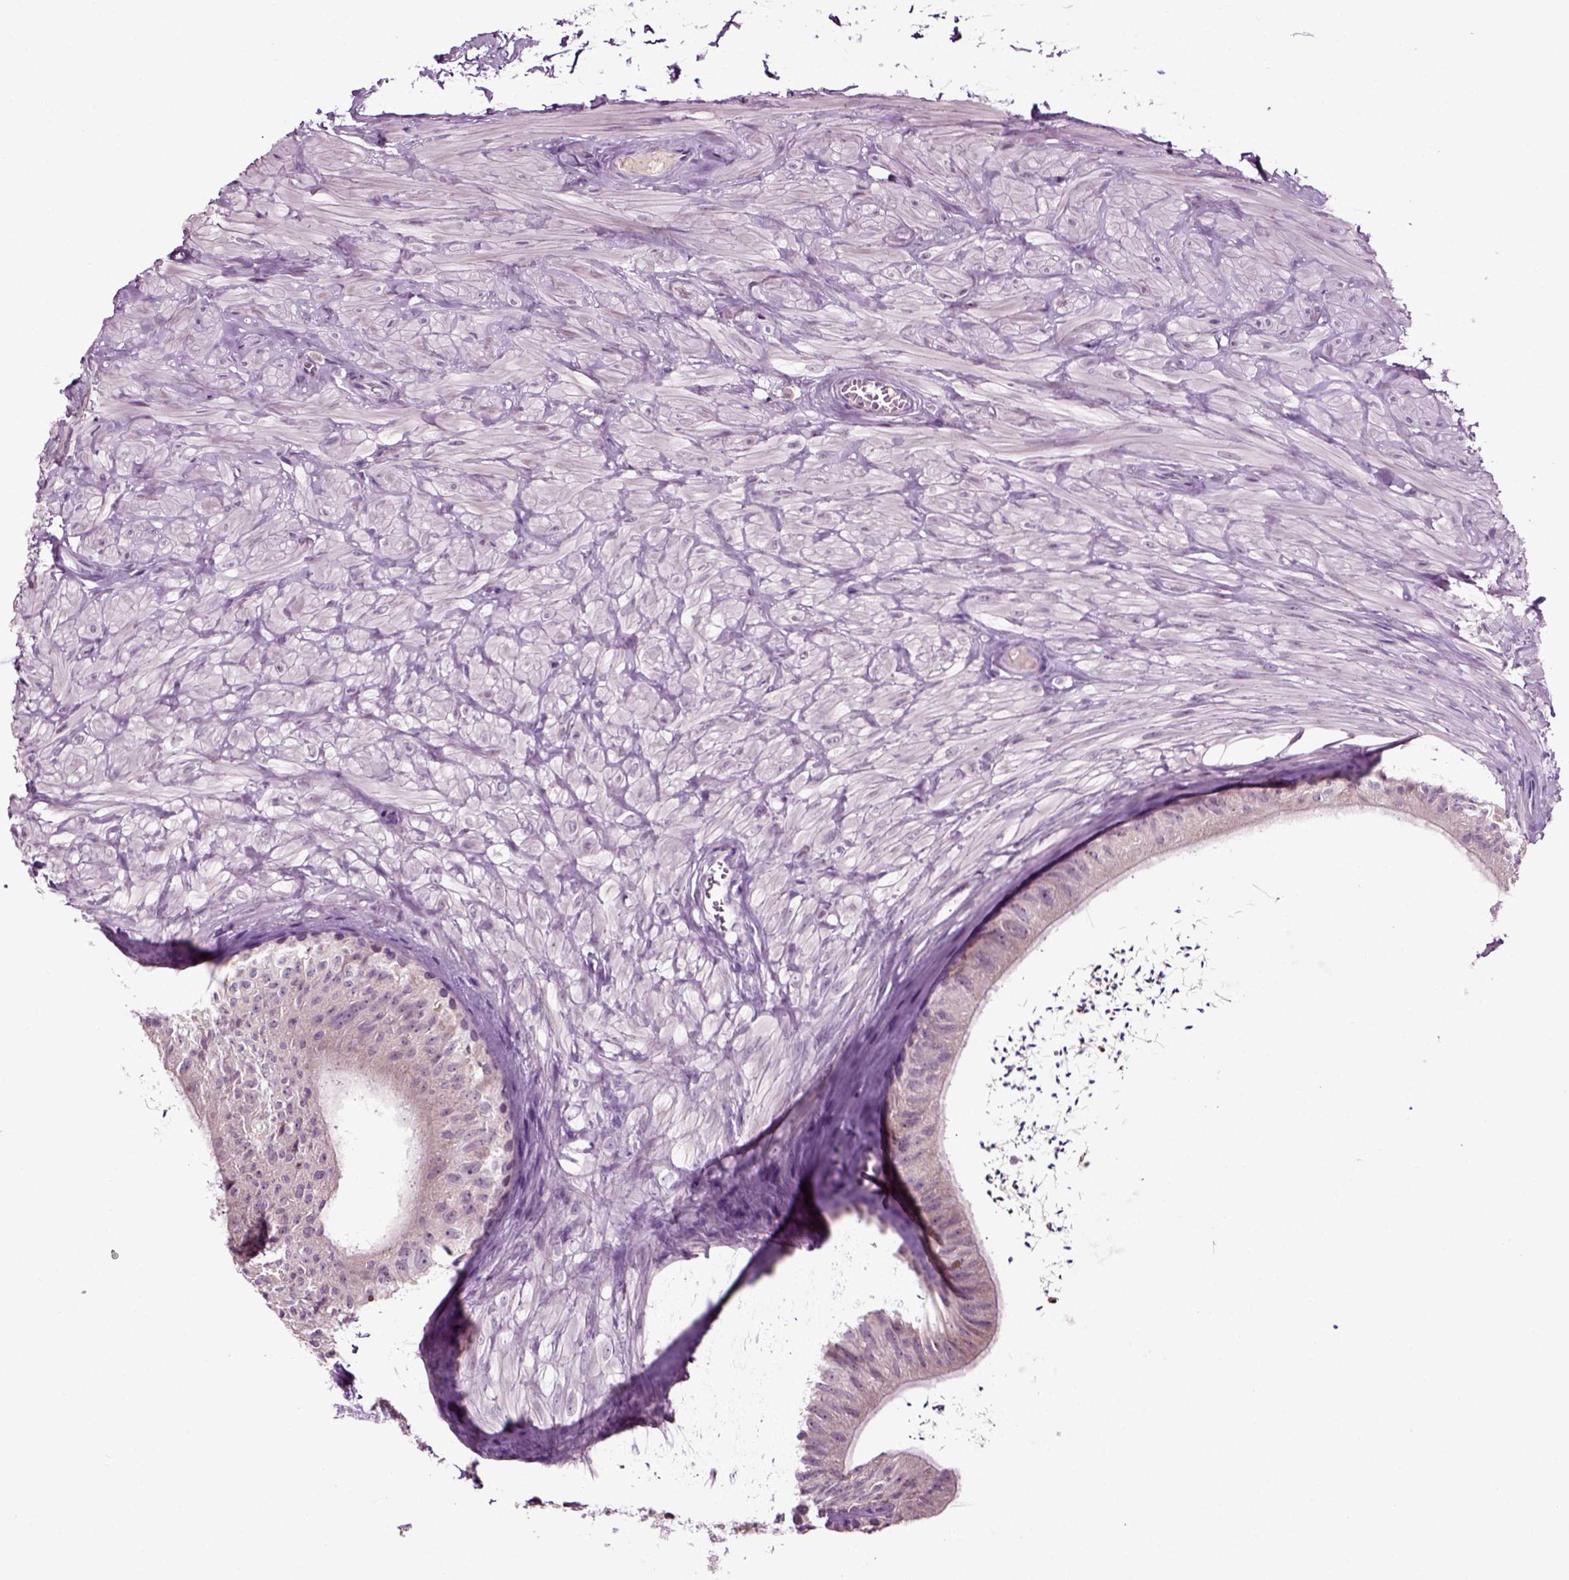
{"staining": {"intensity": "negative", "quantity": "none", "location": "none"}, "tissue": "epididymis", "cell_type": "Glandular cells", "image_type": "normal", "snomed": [{"axis": "morphology", "description": "Normal tissue, NOS"}, {"axis": "topography", "description": "Epididymis"}], "caption": "This is a image of immunohistochemistry (IHC) staining of benign epididymis, which shows no staining in glandular cells.", "gene": "SPATA17", "patient": {"sex": "male", "age": 32}}